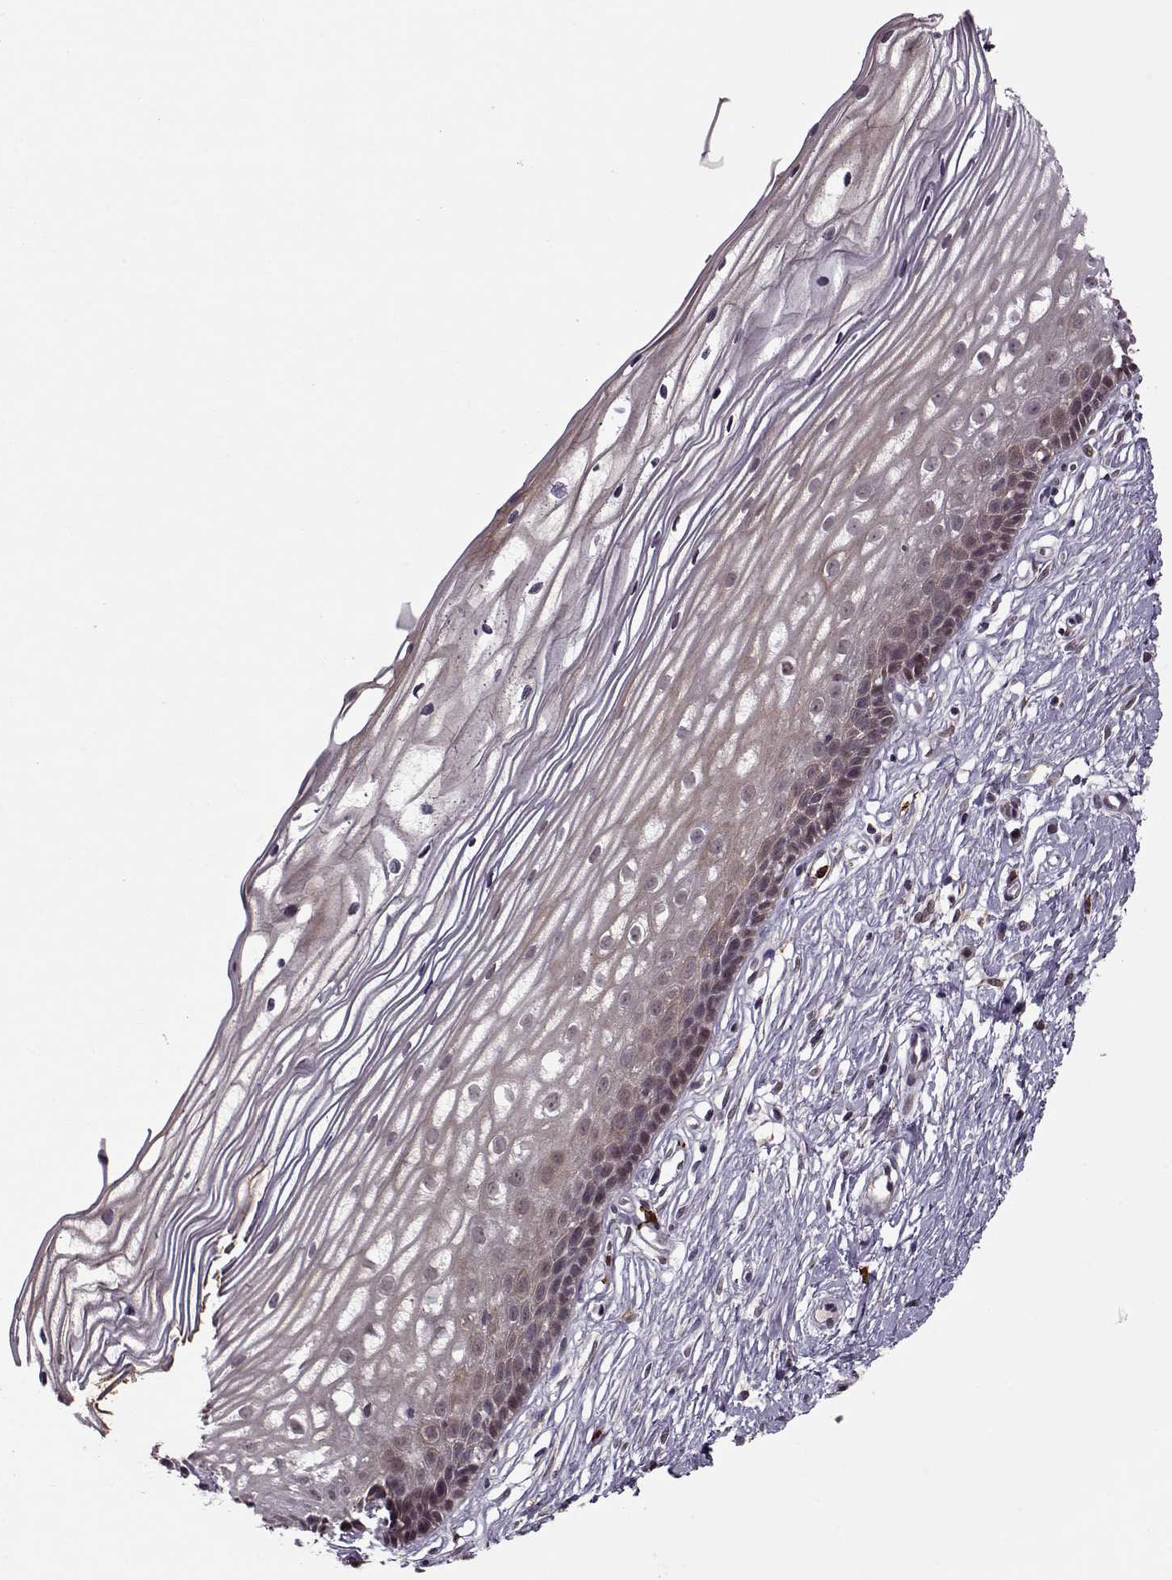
{"staining": {"intensity": "moderate", "quantity": ">75%", "location": "cytoplasmic/membranous"}, "tissue": "cervix", "cell_type": "Glandular cells", "image_type": "normal", "snomed": [{"axis": "morphology", "description": "Normal tissue, NOS"}, {"axis": "topography", "description": "Cervix"}], "caption": "High-power microscopy captured an immunohistochemistry micrograph of benign cervix, revealing moderate cytoplasmic/membranous positivity in about >75% of glandular cells.", "gene": "DENND4B", "patient": {"sex": "female", "age": 40}}